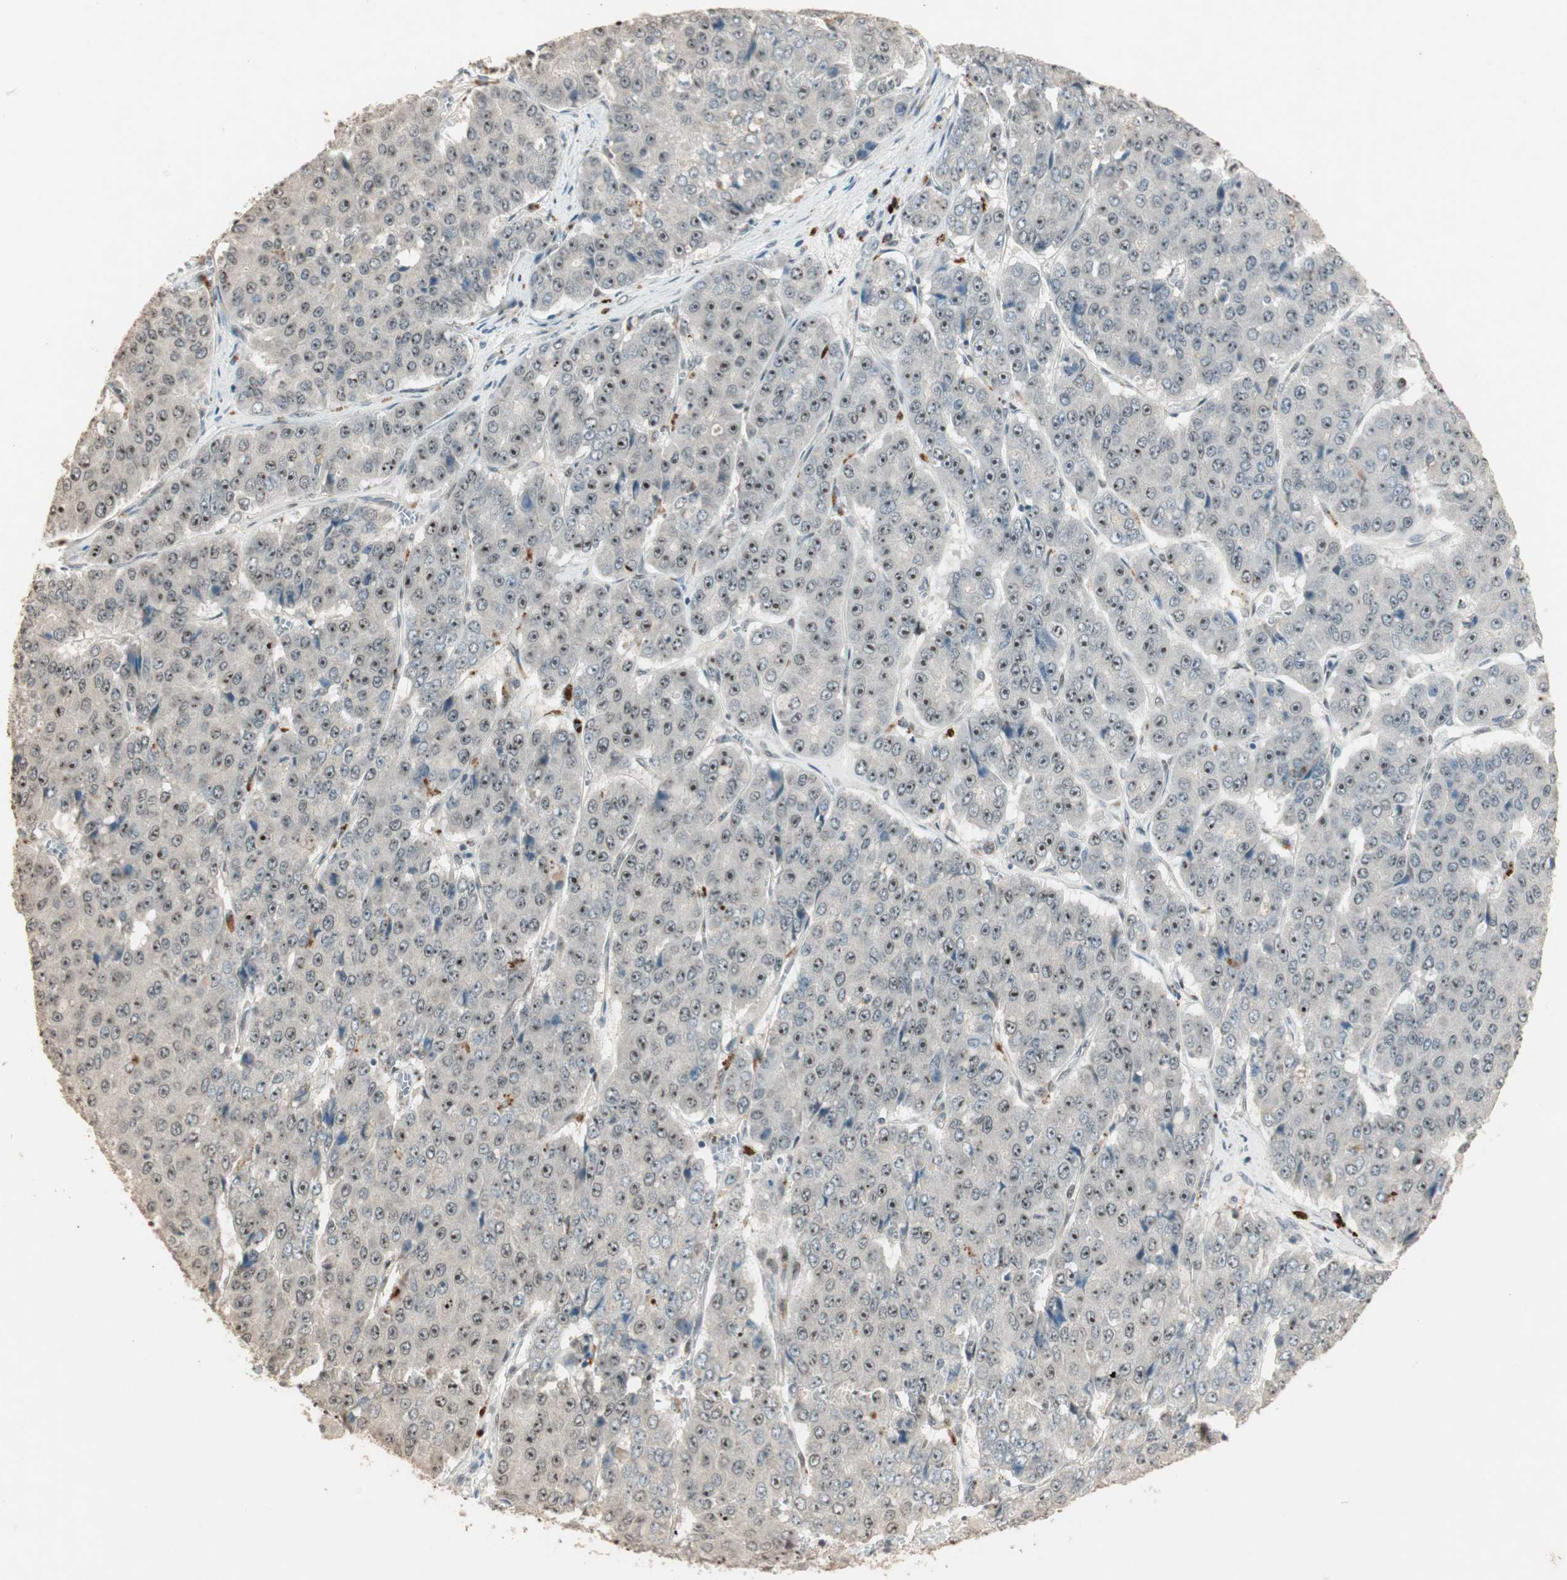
{"staining": {"intensity": "moderate", "quantity": ">75%", "location": "nuclear"}, "tissue": "pancreatic cancer", "cell_type": "Tumor cells", "image_type": "cancer", "snomed": [{"axis": "morphology", "description": "Adenocarcinoma, NOS"}, {"axis": "topography", "description": "Pancreas"}], "caption": "DAB (3,3'-diaminobenzidine) immunohistochemical staining of pancreatic cancer (adenocarcinoma) displays moderate nuclear protein staining in approximately >75% of tumor cells.", "gene": "ETV4", "patient": {"sex": "male", "age": 50}}